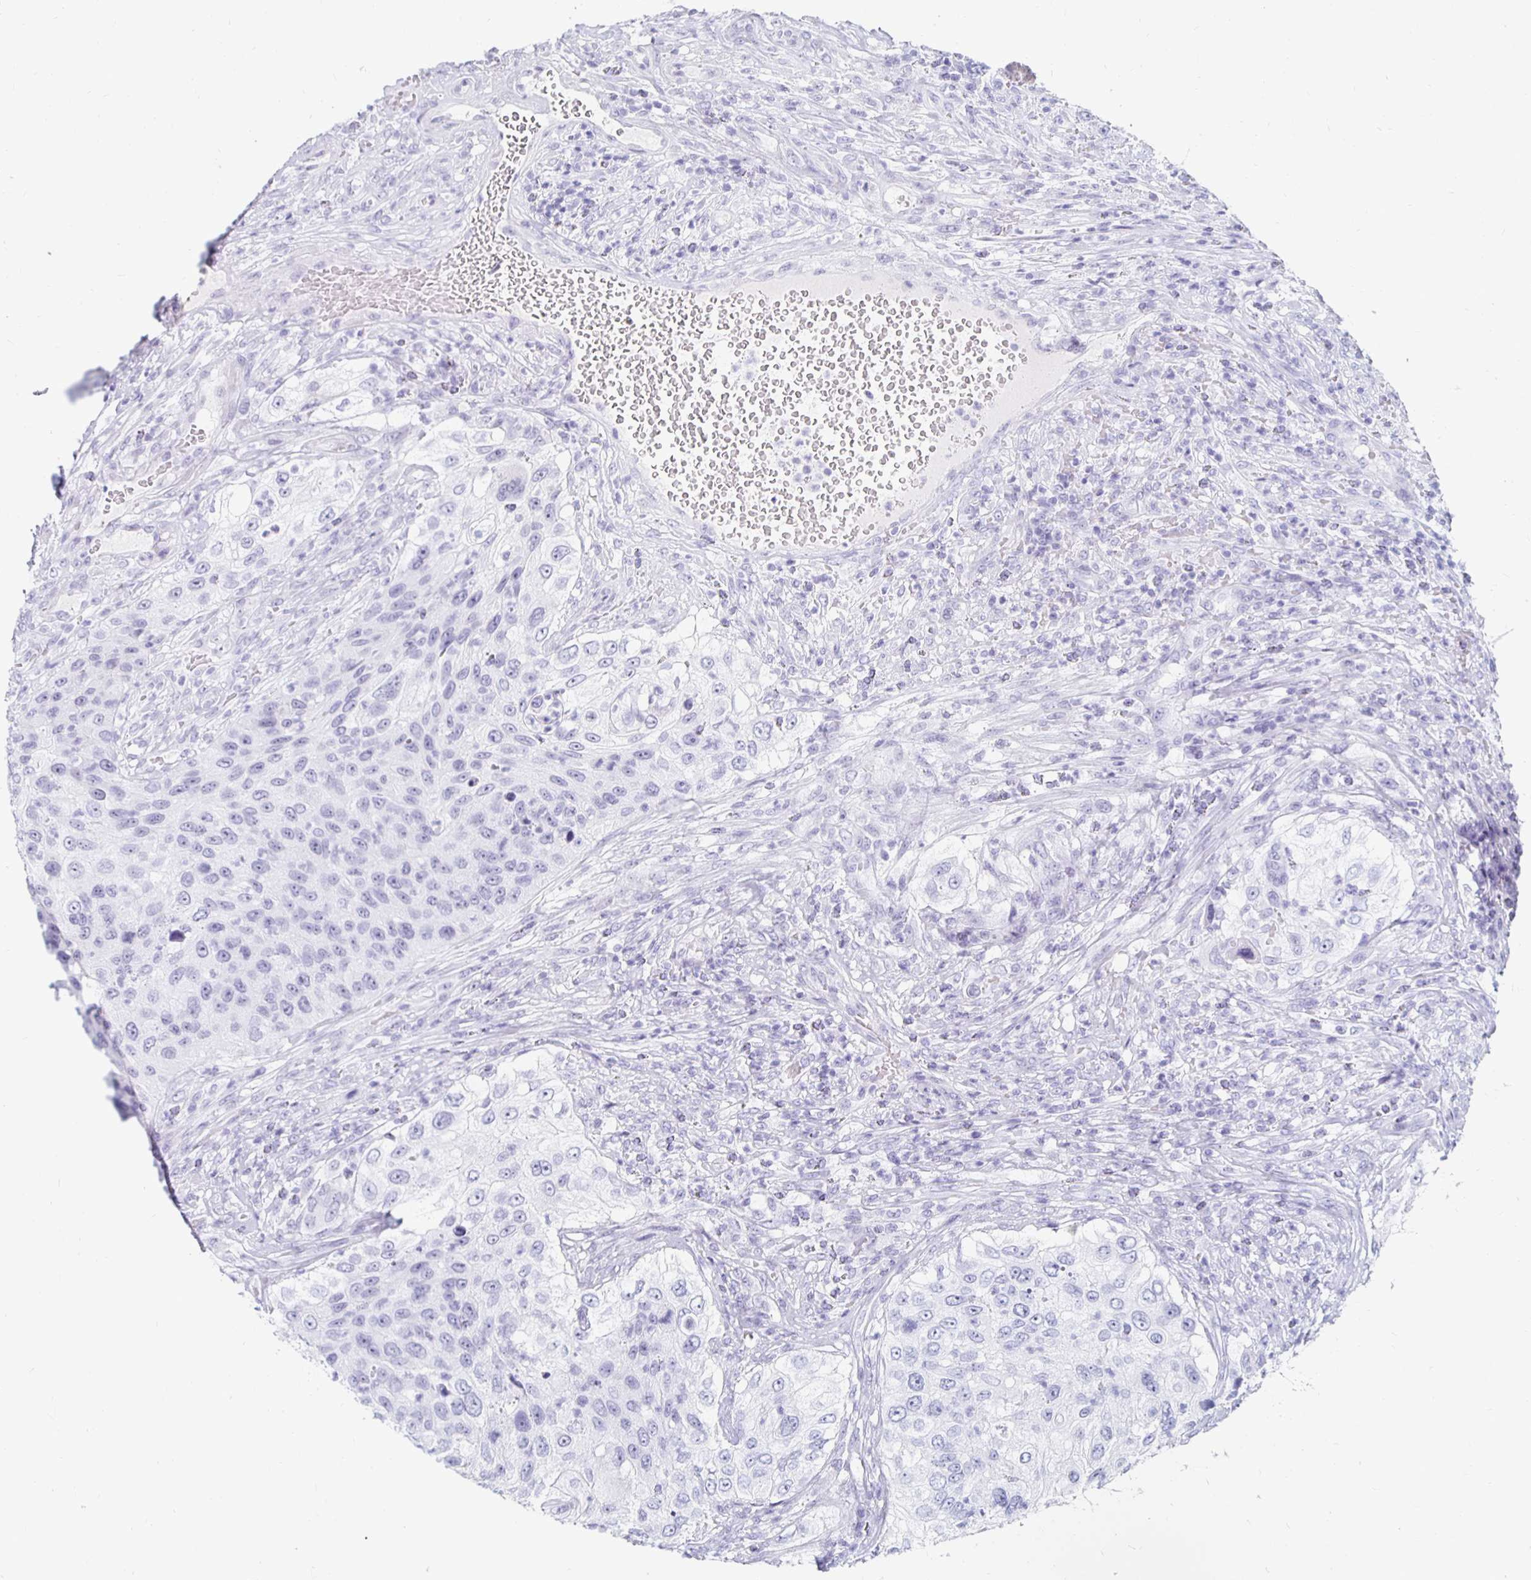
{"staining": {"intensity": "negative", "quantity": "none", "location": "none"}, "tissue": "urothelial cancer", "cell_type": "Tumor cells", "image_type": "cancer", "snomed": [{"axis": "morphology", "description": "Urothelial carcinoma, High grade"}, {"axis": "topography", "description": "Urinary bladder"}], "caption": "Immunohistochemistry image of urothelial carcinoma (high-grade) stained for a protein (brown), which exhibits no expression in tumor cells.", "gene": "KCNQ2", "patient": {"sex": "female", "age": 60}}